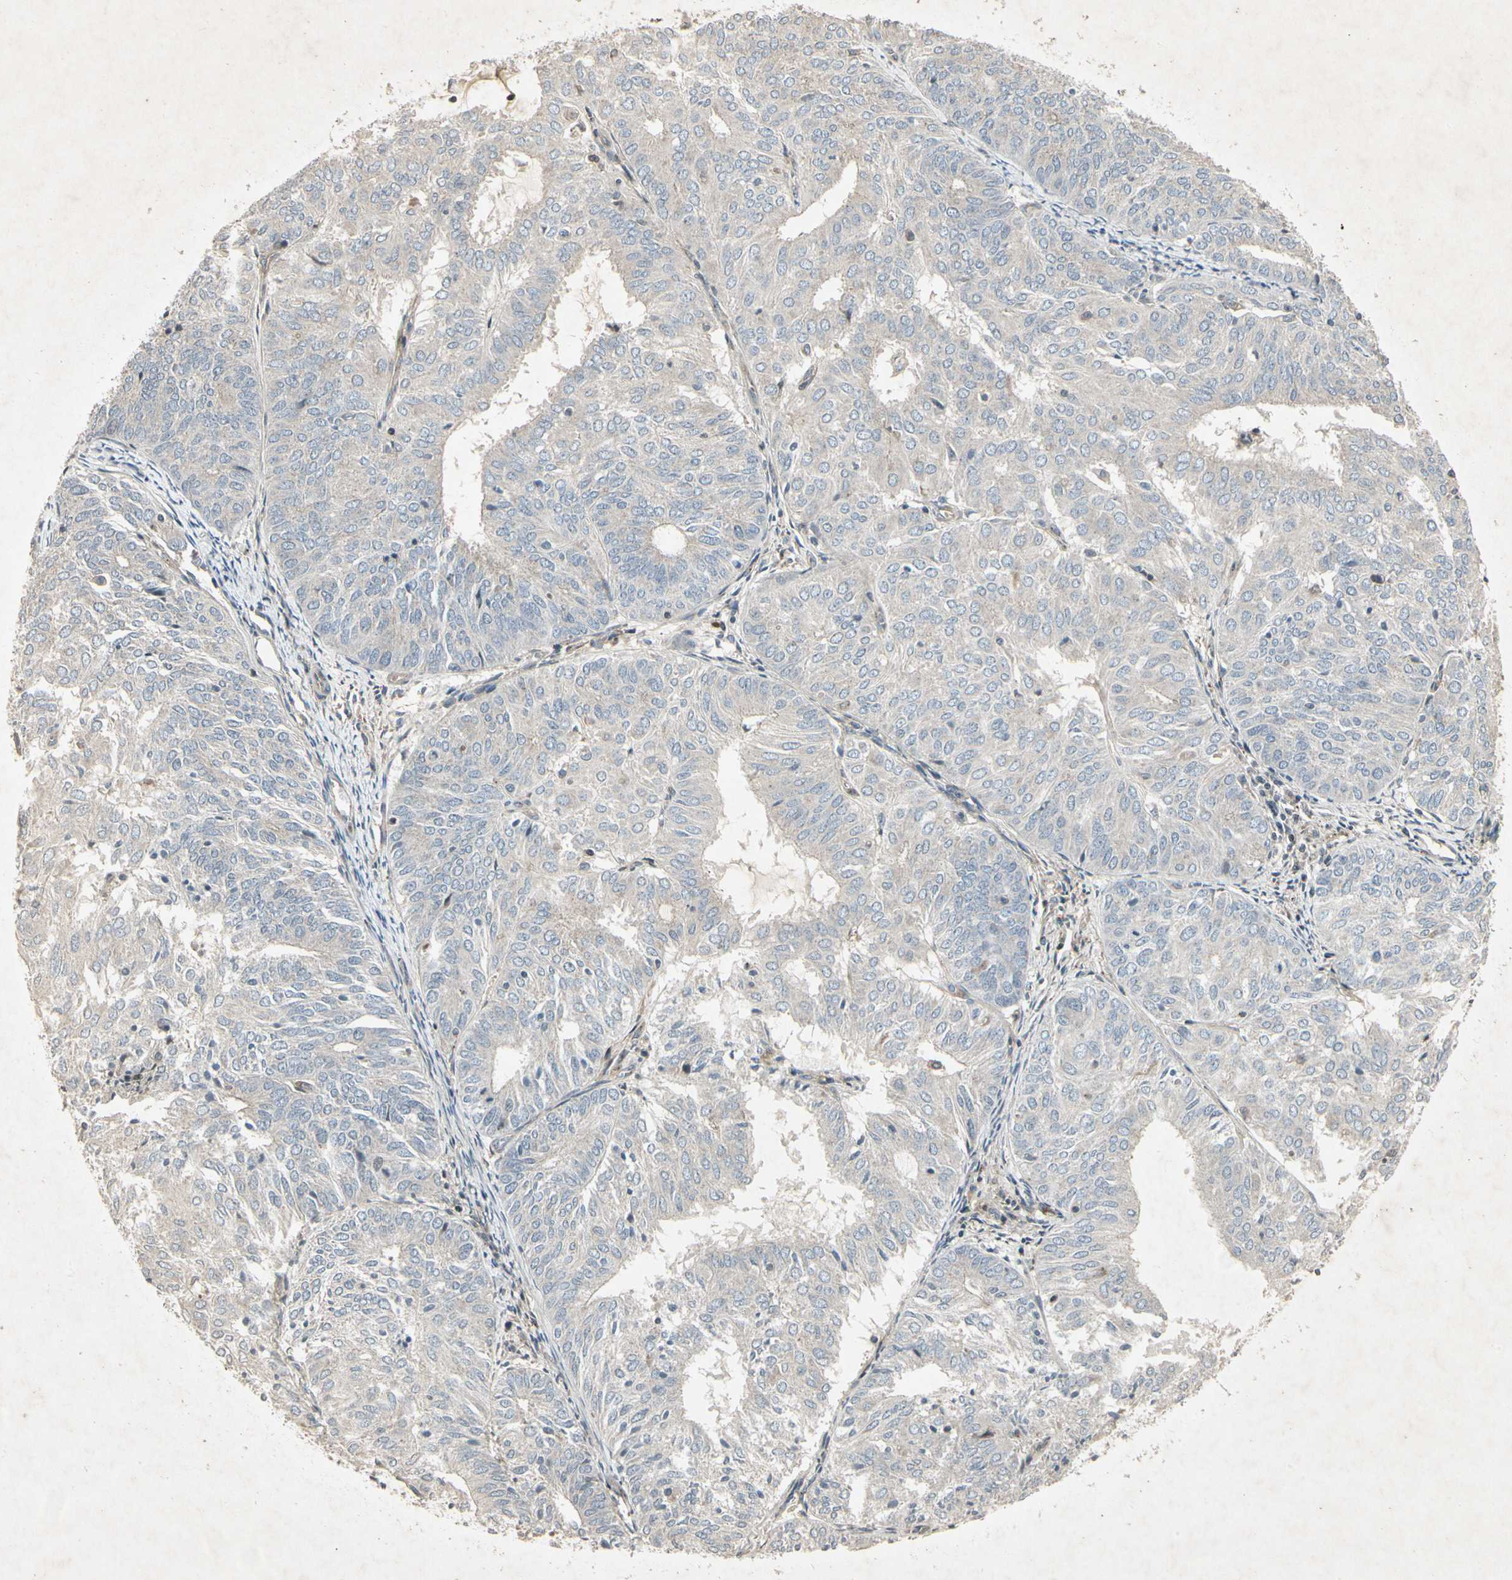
{"staining": {"intensity": "negative", "quantity": "none", "location": "none"}, "tissue": "endometrial cancer", "cell_type": "Tumor cells", "image_type": "cancer", "snomed": [{"axis": "morphology", "description": "Adenocarcinoma, NOS"}, {"axis": "topography", "description": "Uterus"}], "caption": "This is an IHC micrograph of endometrial cancer (adenocarcinoma). There is no staining in tumor cells.", "gene": "TEK", "patient": {"sex": "female", "age": 60}}